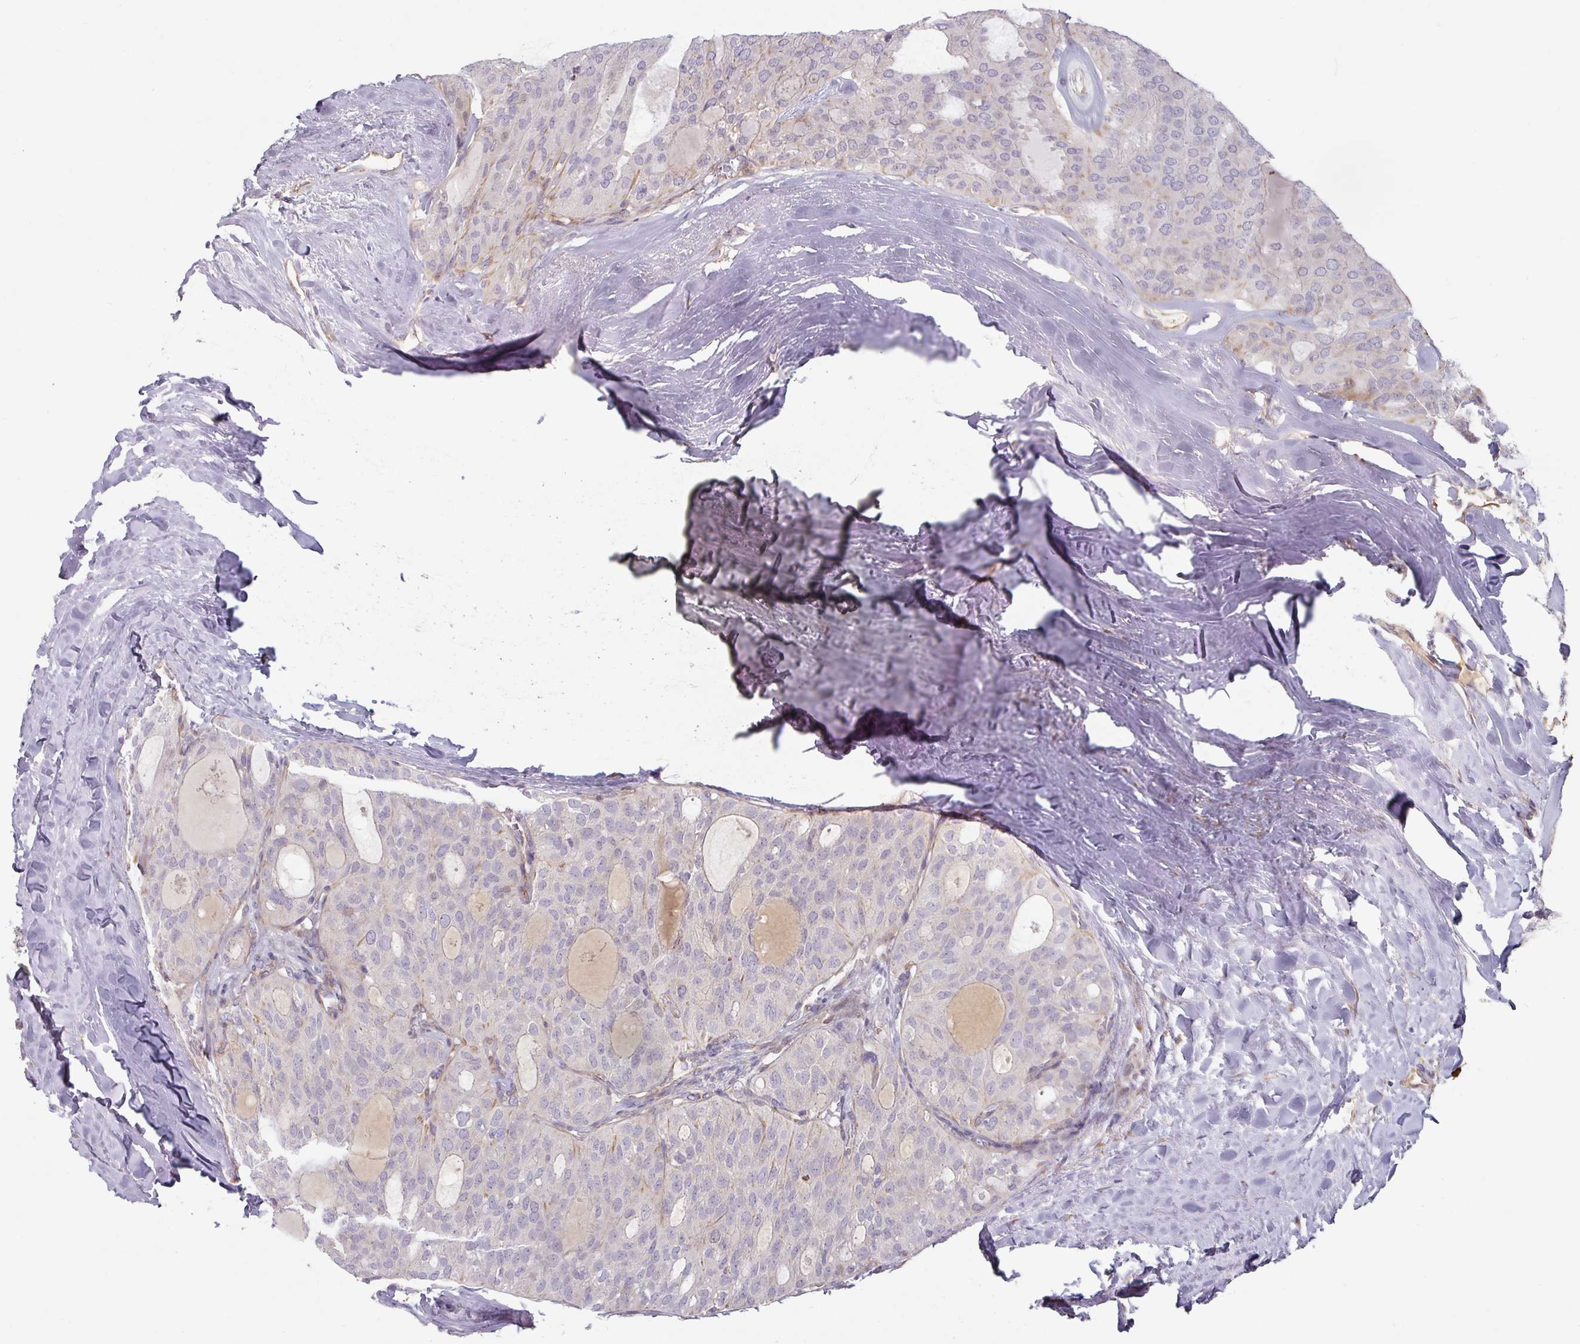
{"staining": {"intensity": "negative", "quantity": "none", "location": "none"}, "tissue": "thyroid cancer", "cell_type": "Tumor cells", "image_type": "cancer", "snomed": [{"axis": "morphology", "description": "Follicular adenoma carcinoma, NOS"}, {"axis": "topography", "description": "Thyroid gland"}], "caption": "Tumor cells show no significant expression in follicular adenoma carcinoma (thyroid).", "gene": "CEP78", "patient": {"sex": "male", "age": 75}}